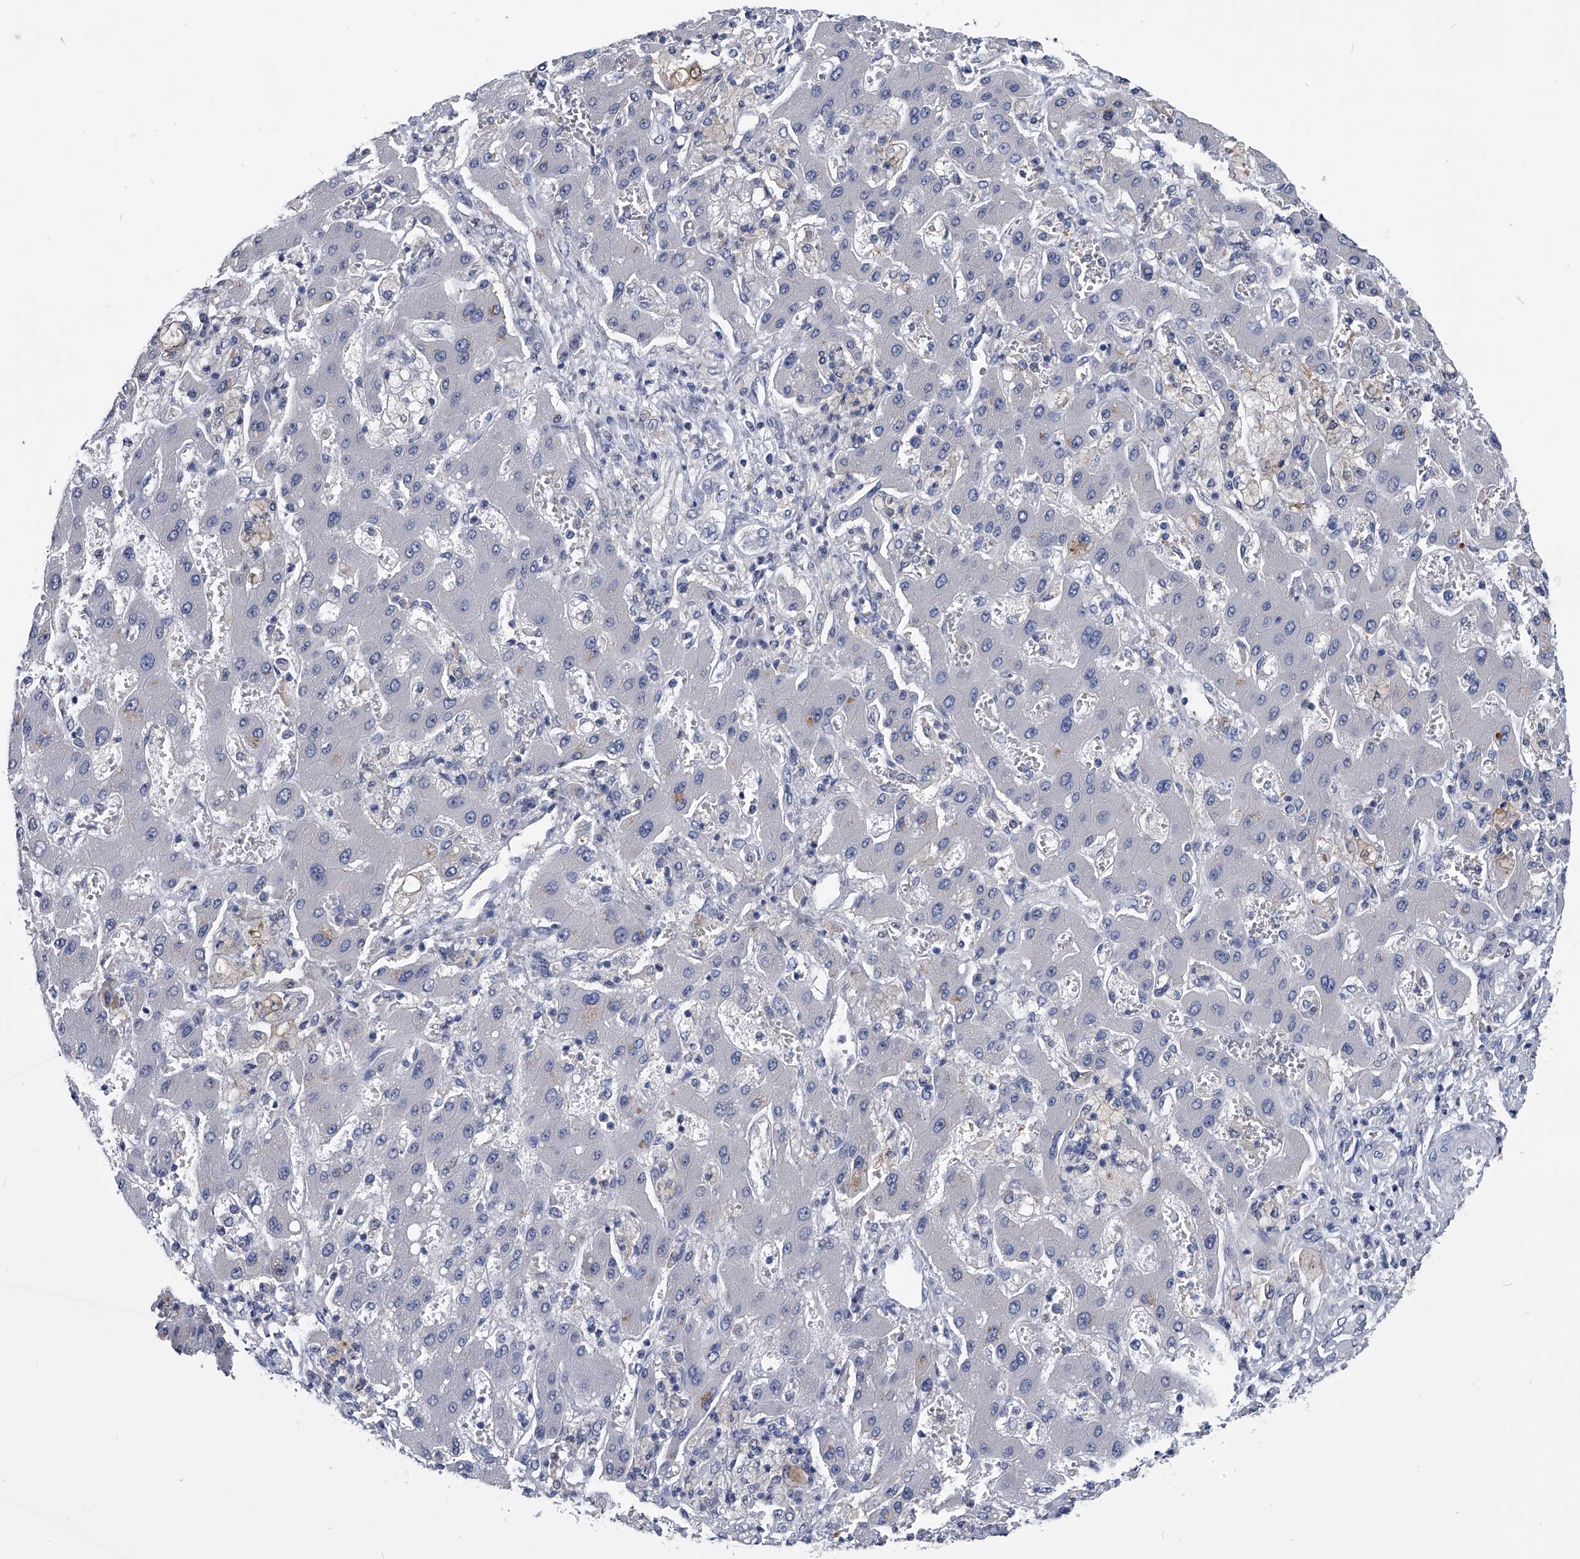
{"staining": {"intensity": "negative", "quantity": "none", "location": "none"}, "tissue": "liver cancer", "cell_type": "Tumor cells", "image_type": "cancer", "snomed": [{"axis": "morphology", "description": "Cholangiocarcinoma"}, {"axis": "topography", "description": "Liver"}], "caption": "Human cholangiocarcinoma (liver) stained for a protein using immunohistochemistry exhibits no positivity in tumor cells.", "gene": "PDXK", "patient": {"sex": "male", "age": 50}}